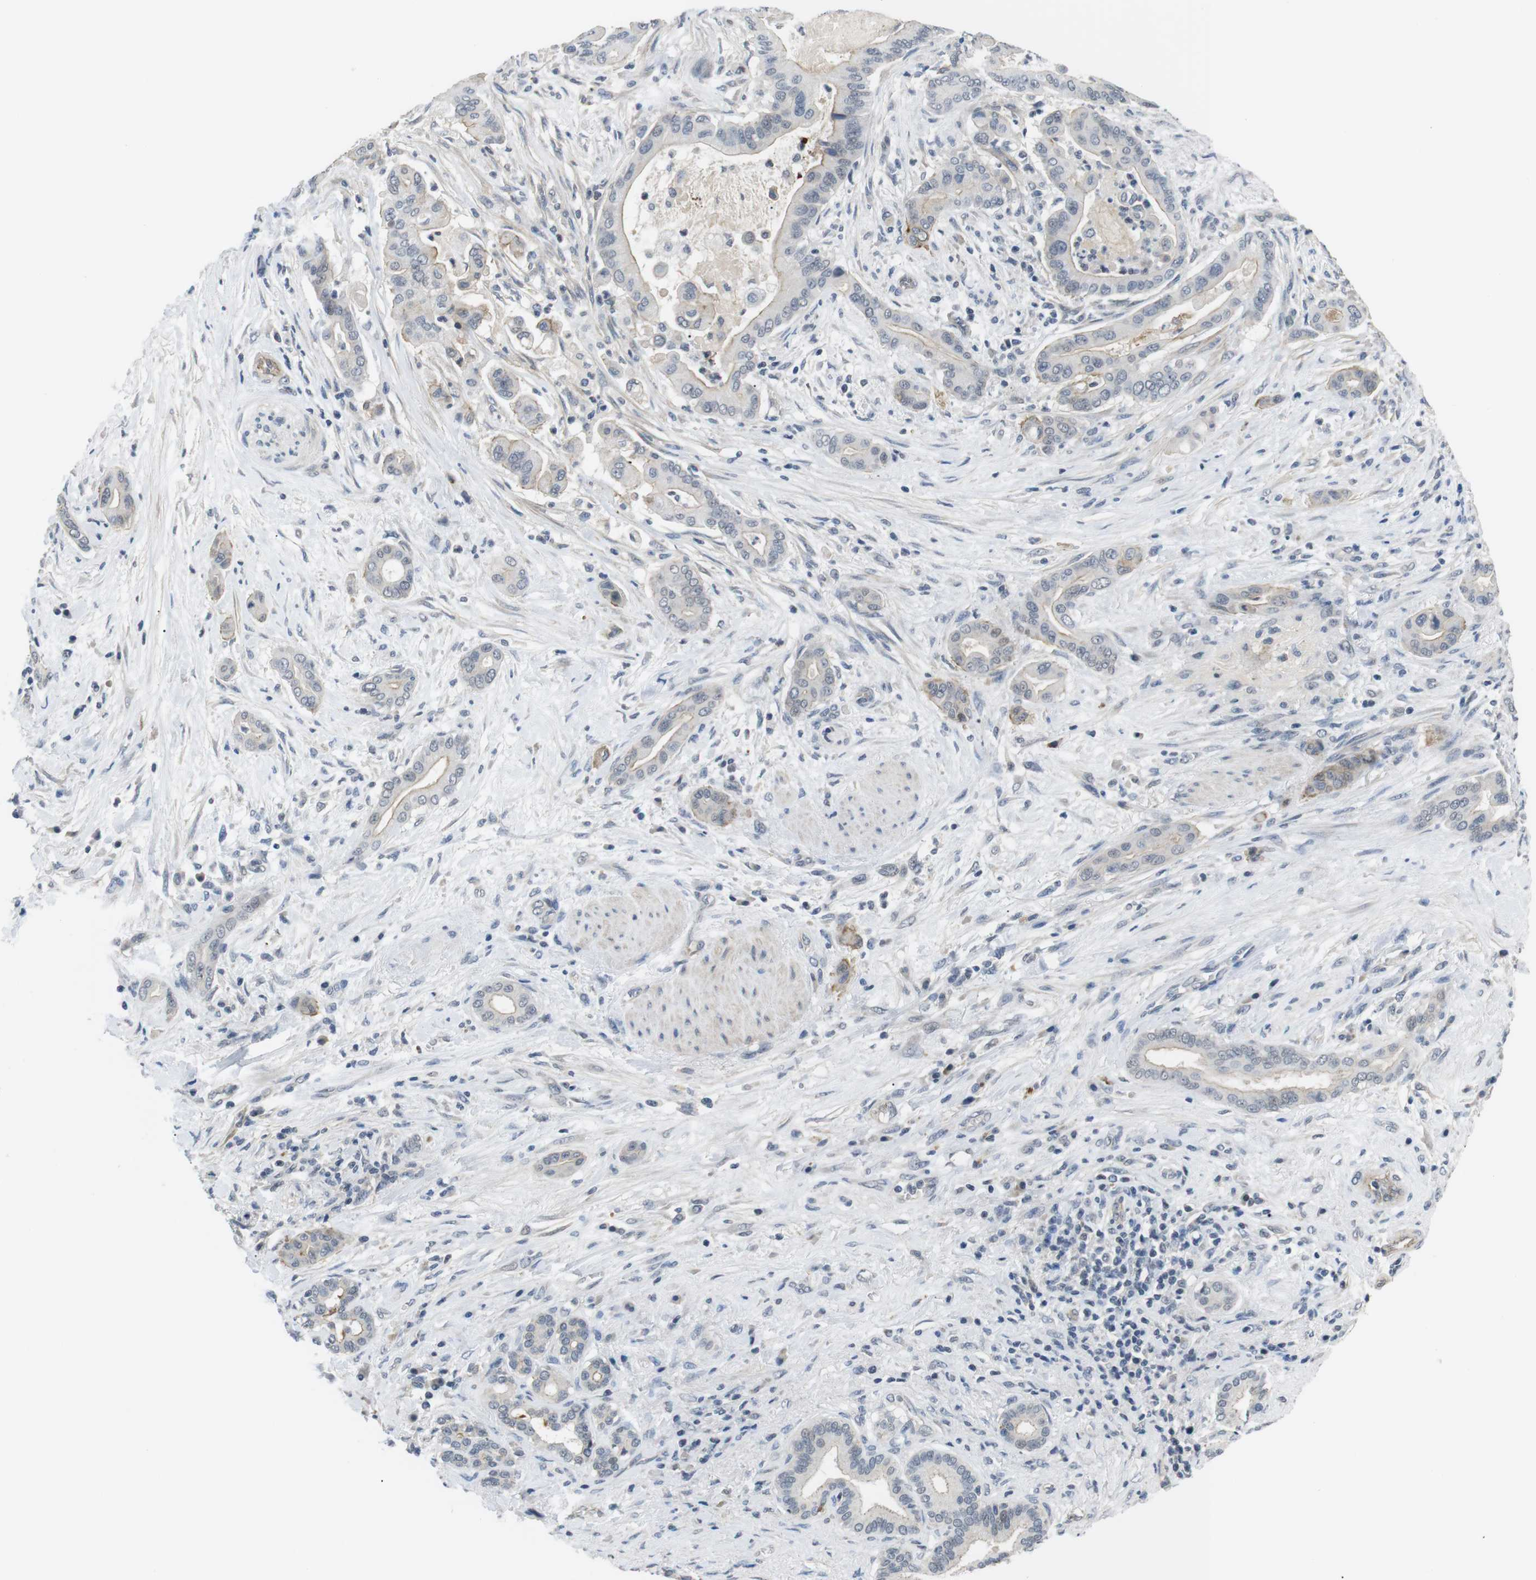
{"staining": {"intensity": "moderate", "quantity": "25%-75%", "location": "cytoplasmic/membranous"}, "tissue": "pancreatic cancer", "cell_type": "Tumor cells", "image_type": "cancer", "snomed": [{"axis": "morphology", "description": "Normal tissue, NOS"}, {"axis": "morphology", "description": "Adenocarcinoma, NOS"}, {"axis": "topography", "description": "Pancreas"}], "caption": "Pancreatic cancer (adenocarcinoma) was stained to show a protein in brown. There is medium levels of moderate cytoplasmic/membranous staining in approximately 25%-75% of tumor cells.", "gene": "NECTIN1", "patient": {"sex": "male", "age": 63}}